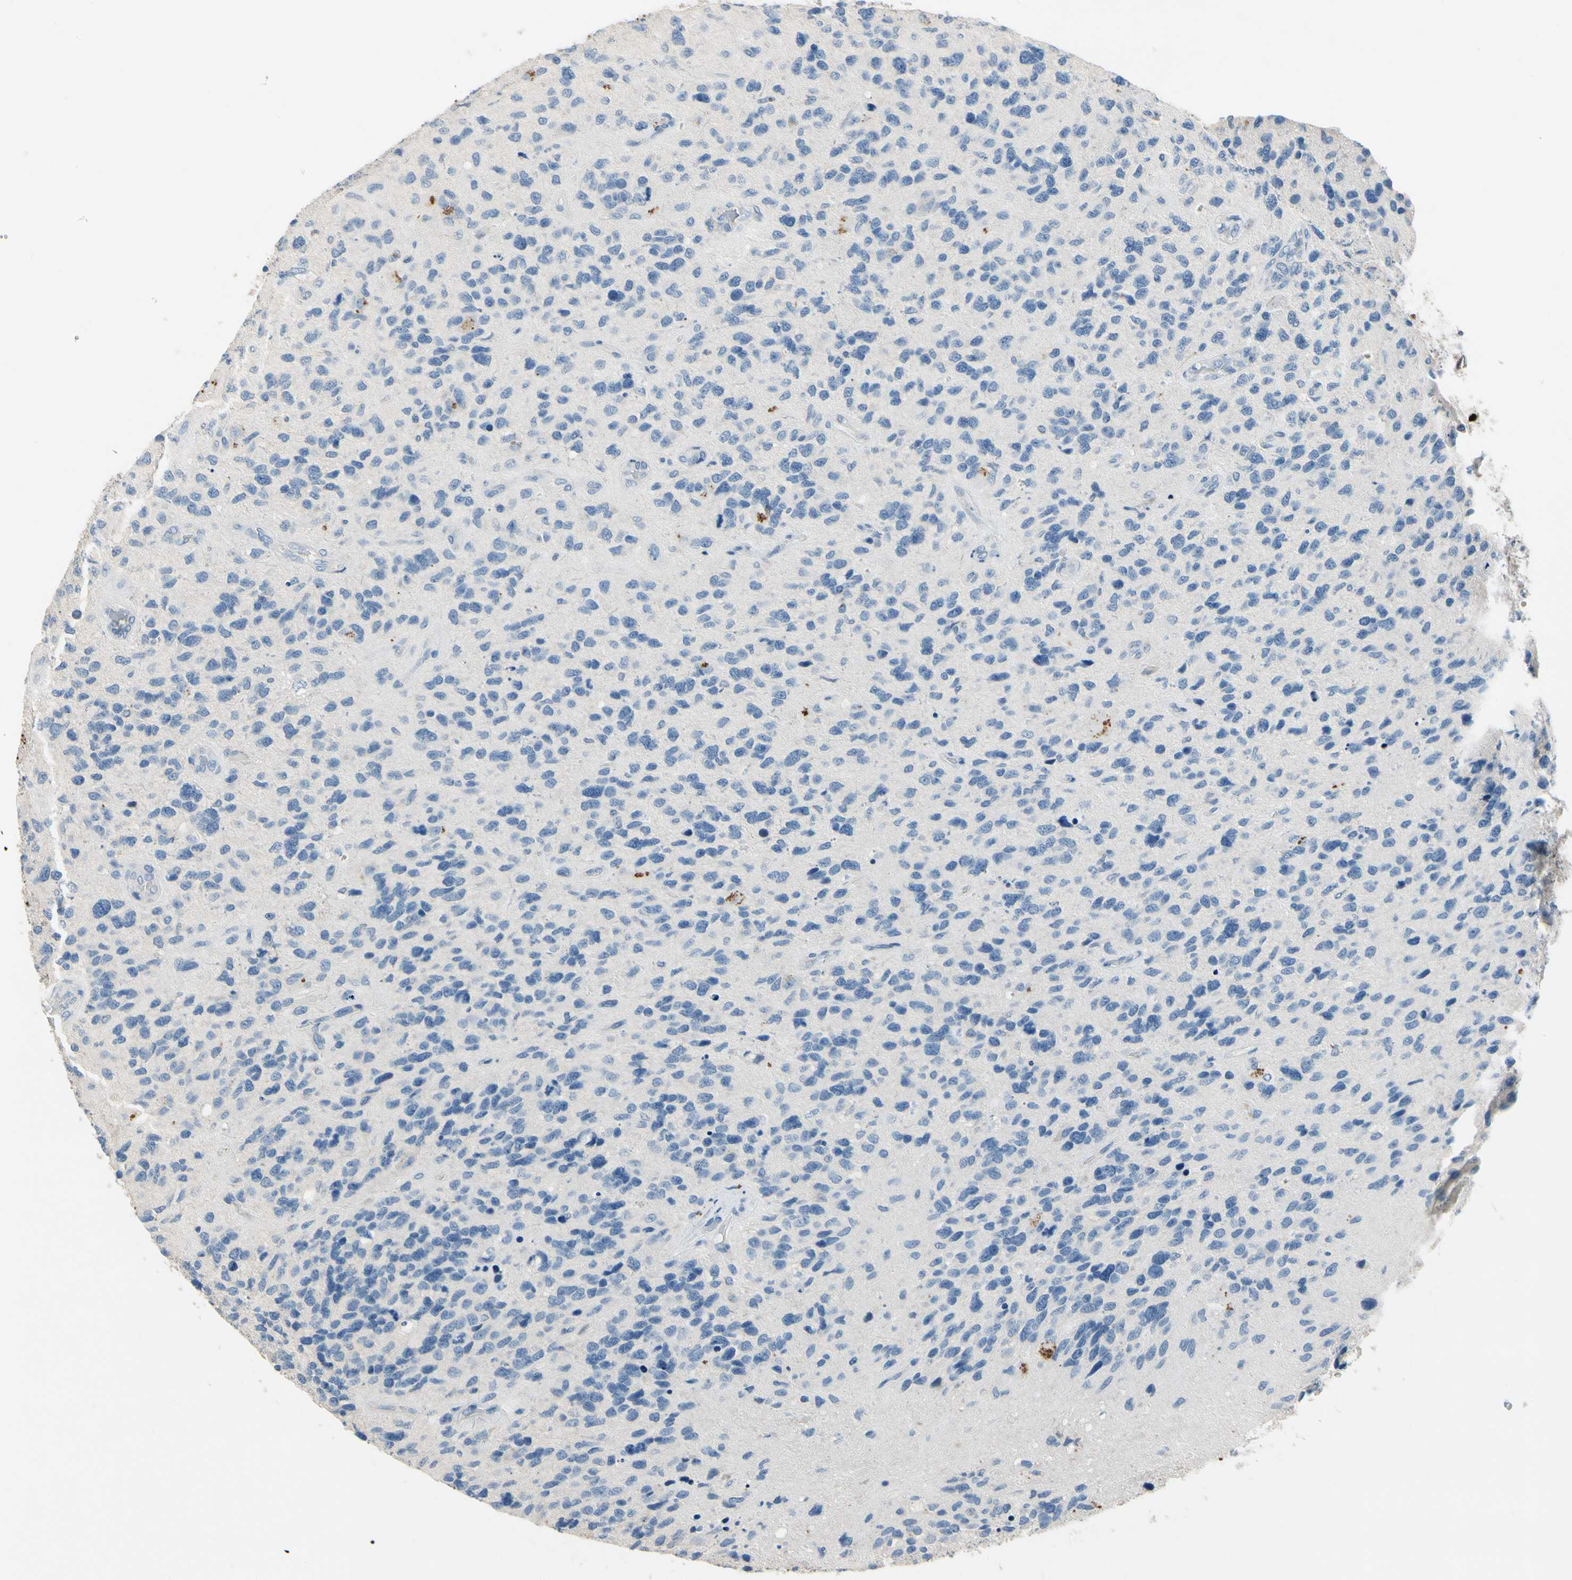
{"staining": {"intensity": "negative", "quantity": "none", "location": "none"}, "tissue": "glioma", "cell_type": "Tumor cells", "image_type": "cancer", "snomed": [{"axis": "morphology", "description": "Glioma, malignant, High grade"}, {"axis": "topography", "description": "Brain"}], "caption": "Immunohistochemical staining of human malignant glioma (high-grade) displays no significant expression in tumor cells.", "gene": "CPA3", "patient": {"sex": "female", "age": 58}}